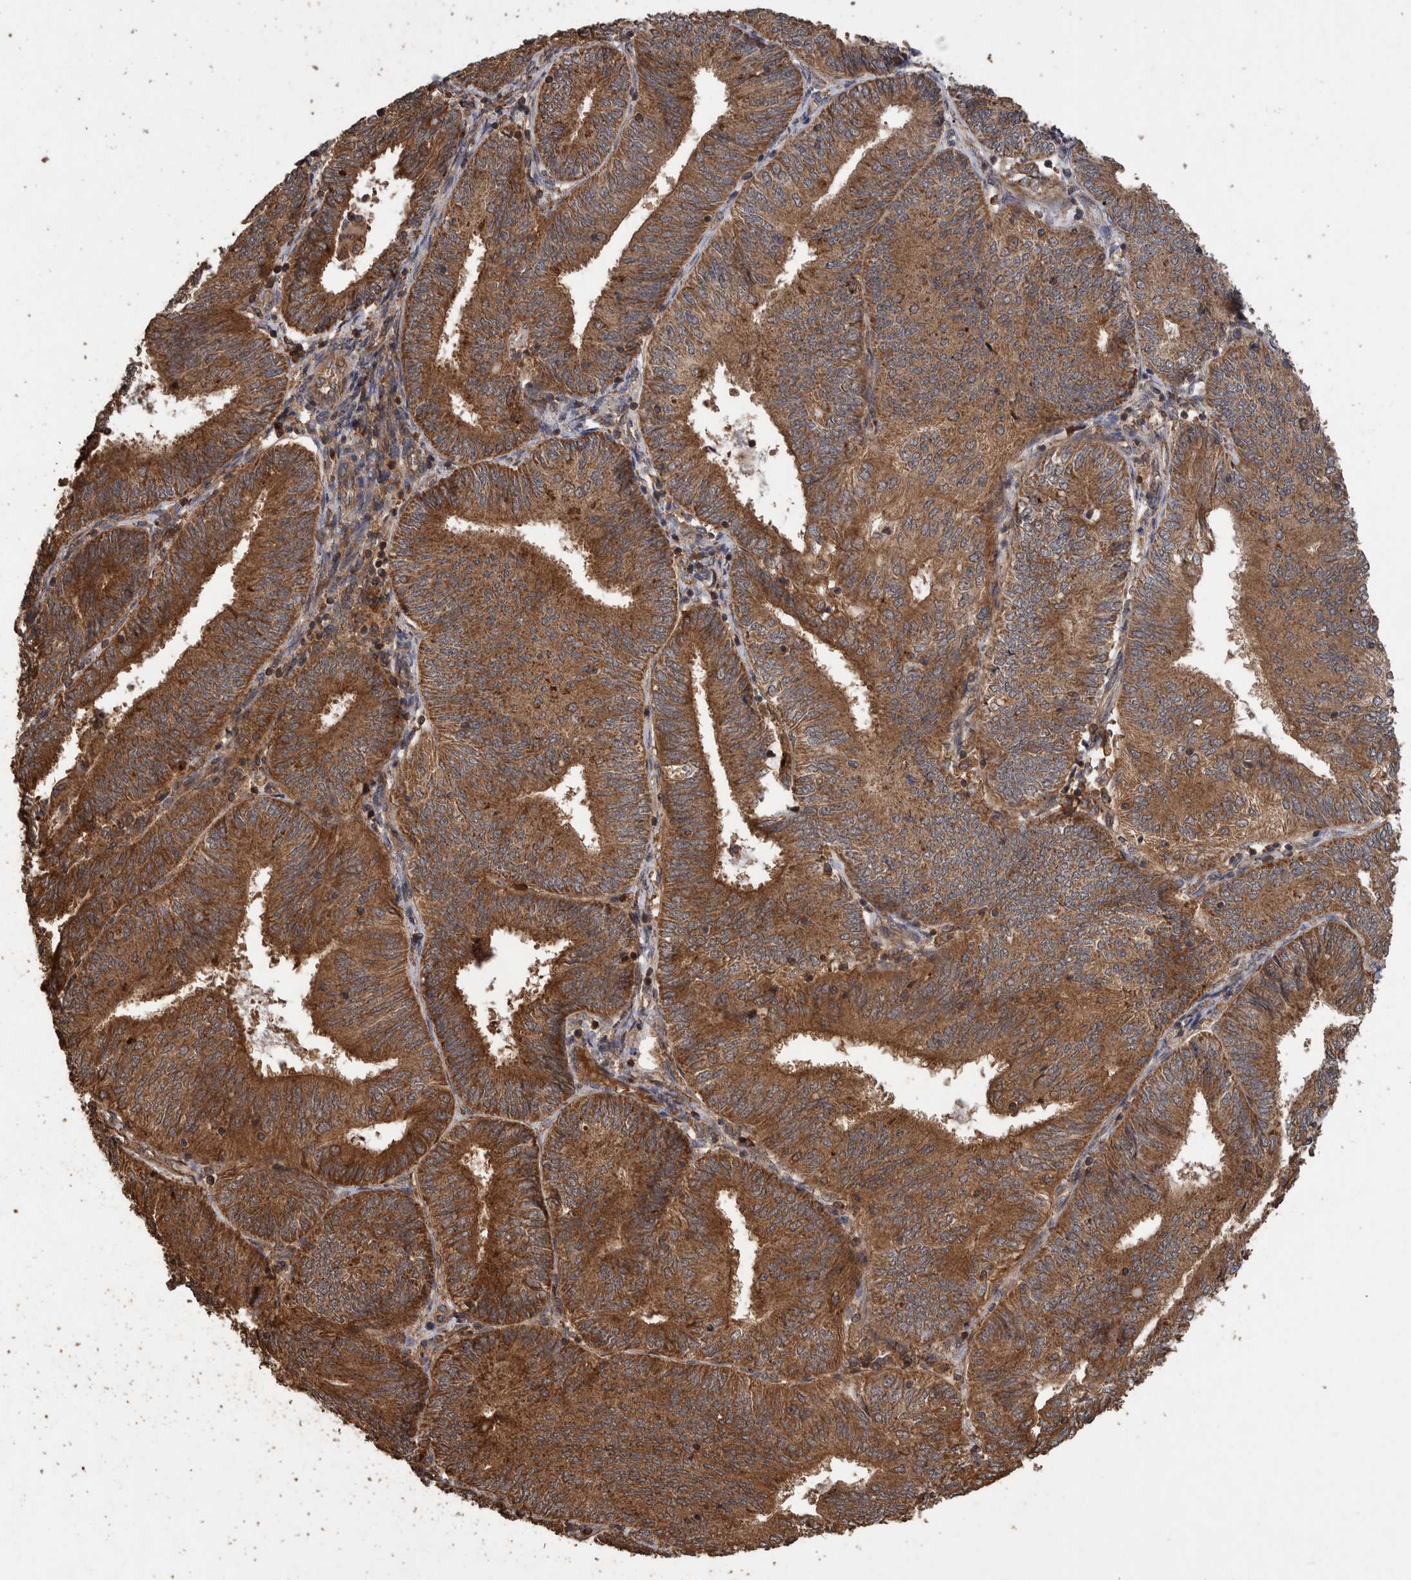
{"staining": {"intensity": "strong", "quantity": ">75%", "location": "cytoplasmic/membranous"}, "tissue": "endometrial cancer", "cell_type": "Tumor cells", "image_type": "cancer", "snomed": [{"axis": "morphology", "description": "Adenocarcinoma, NOS"}, {"axis": "topography", "description": "Endometrium"}], "caption": "Endometrial cancer was stained to show a protein in brown. There is high levels of strong cytoplasmic/membranous positivity in about >75% of tumor cells.", "gene": "TRIM16", "patient": {"sex": "female", "age": 58}}